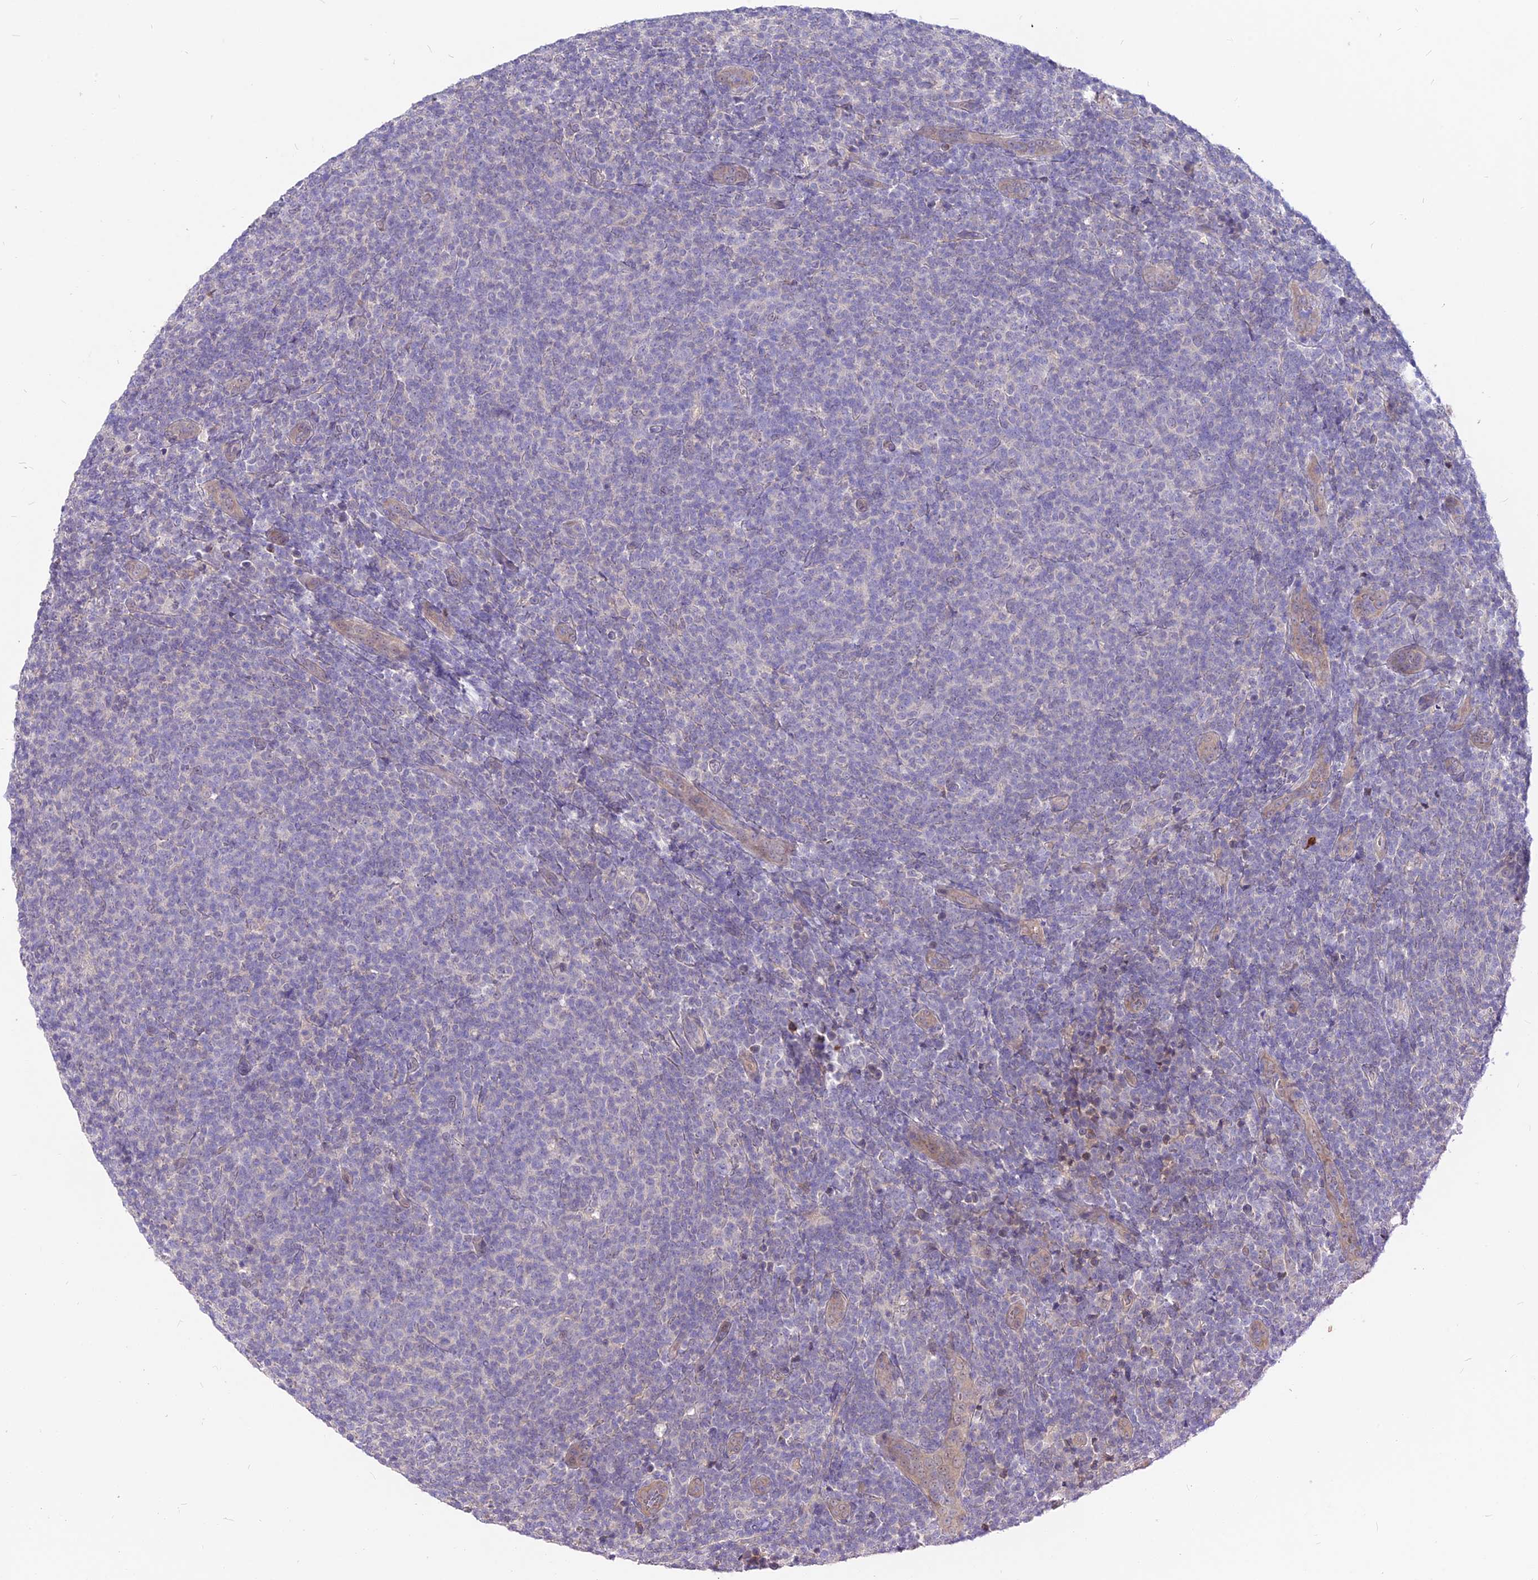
{"staining": {"intensity": "negative", "quantity": "none", "location": "none"}, "tissue": "lymphoma", "cell_type": "Tumor cells", "image_type": "cancer", "snomed": [{"axis": "morphology", "description": "Malignant lymphoma, non-Hodgkin's type, Low grade"}, {"axis": "topography", "description": "Lymph node"}], "caption": "Immunohistochemical staining of low-grade malignant lymphoma, non-Hodgkin's type displays no significant positivity in tumor cells.", "gene": "CZIB", "patient": {"sex": "male", "age": 66}}